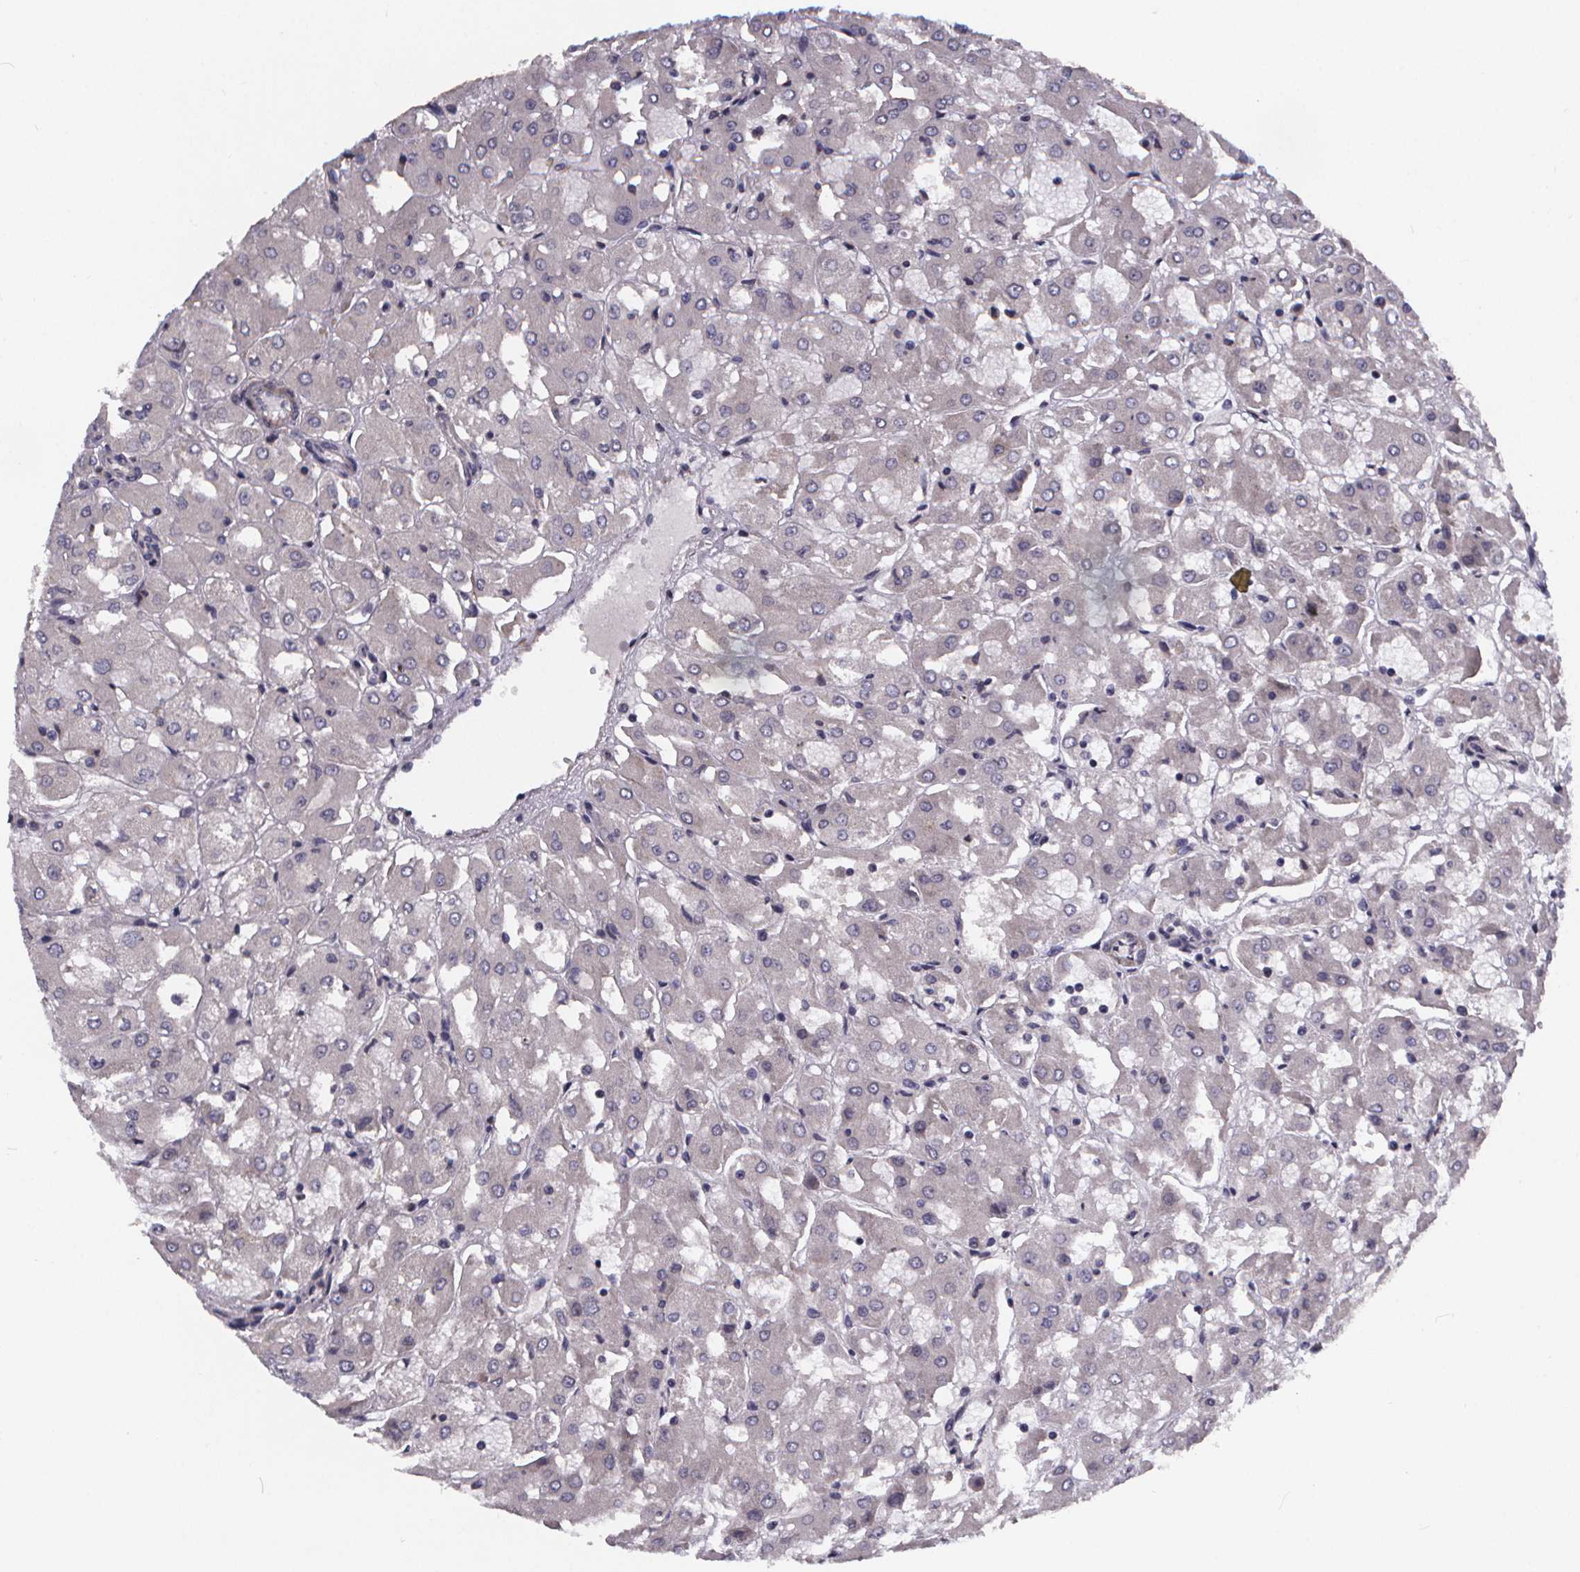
{"staining": {"intensity": "negative", "quantity": "none", "location": "none"}, "tissue": "renal cancer", "cell_type": "Tumor cells", "image_type": "cancer", "snomed": [{"axis": "morphology", "description": "Adenocarcinoma, NOS"}, {"axis": "topography", "description": "Kidney"}], "caption": "The photomicrograph reveals no significant expression in tumor cells of renal cancer. (Immunohistochemistry, brightfield microscopy, high magnification).", "gene": "FBXW2", "patient": {"sex": "male", "age": 72}}